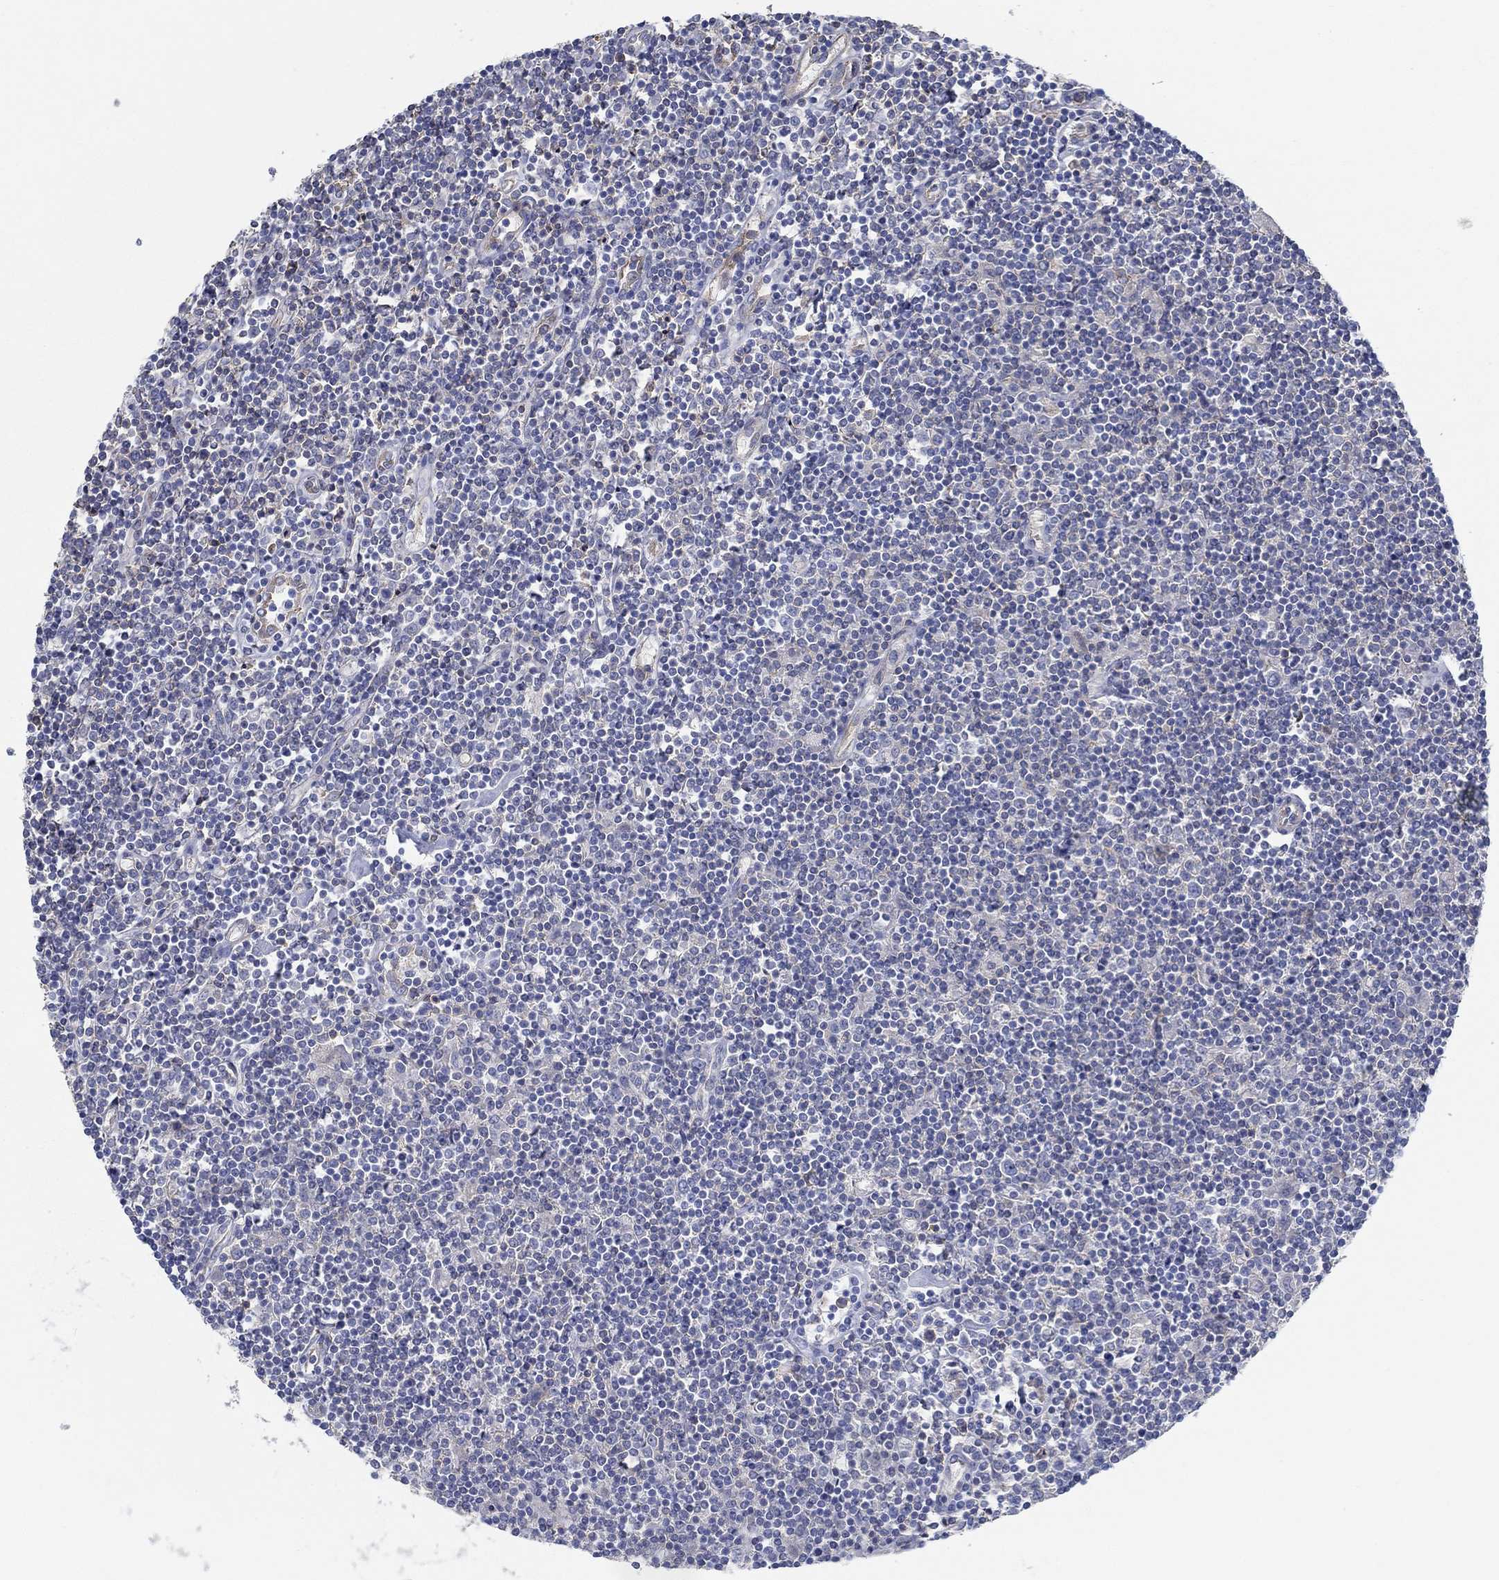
{"staining": {"intensity": "negative", "quantity": "none", "location": "none"}, "tissue": "lymphoma", "cell_type": "Tumor cells", "image_type": "cancer", "snomed": [{"axis": "morphology", "description": "Hodgkin's disease, NOS"}, {"axis": "topography", "description": "Lymph node"}], "caption": "Human Hodgkin's disease stained for a protein using immunohistochemistry (IHC) displays no expression in tumor cells.", "gene": "BBOF1", "patient": {"sex": "male", "age": 40}}